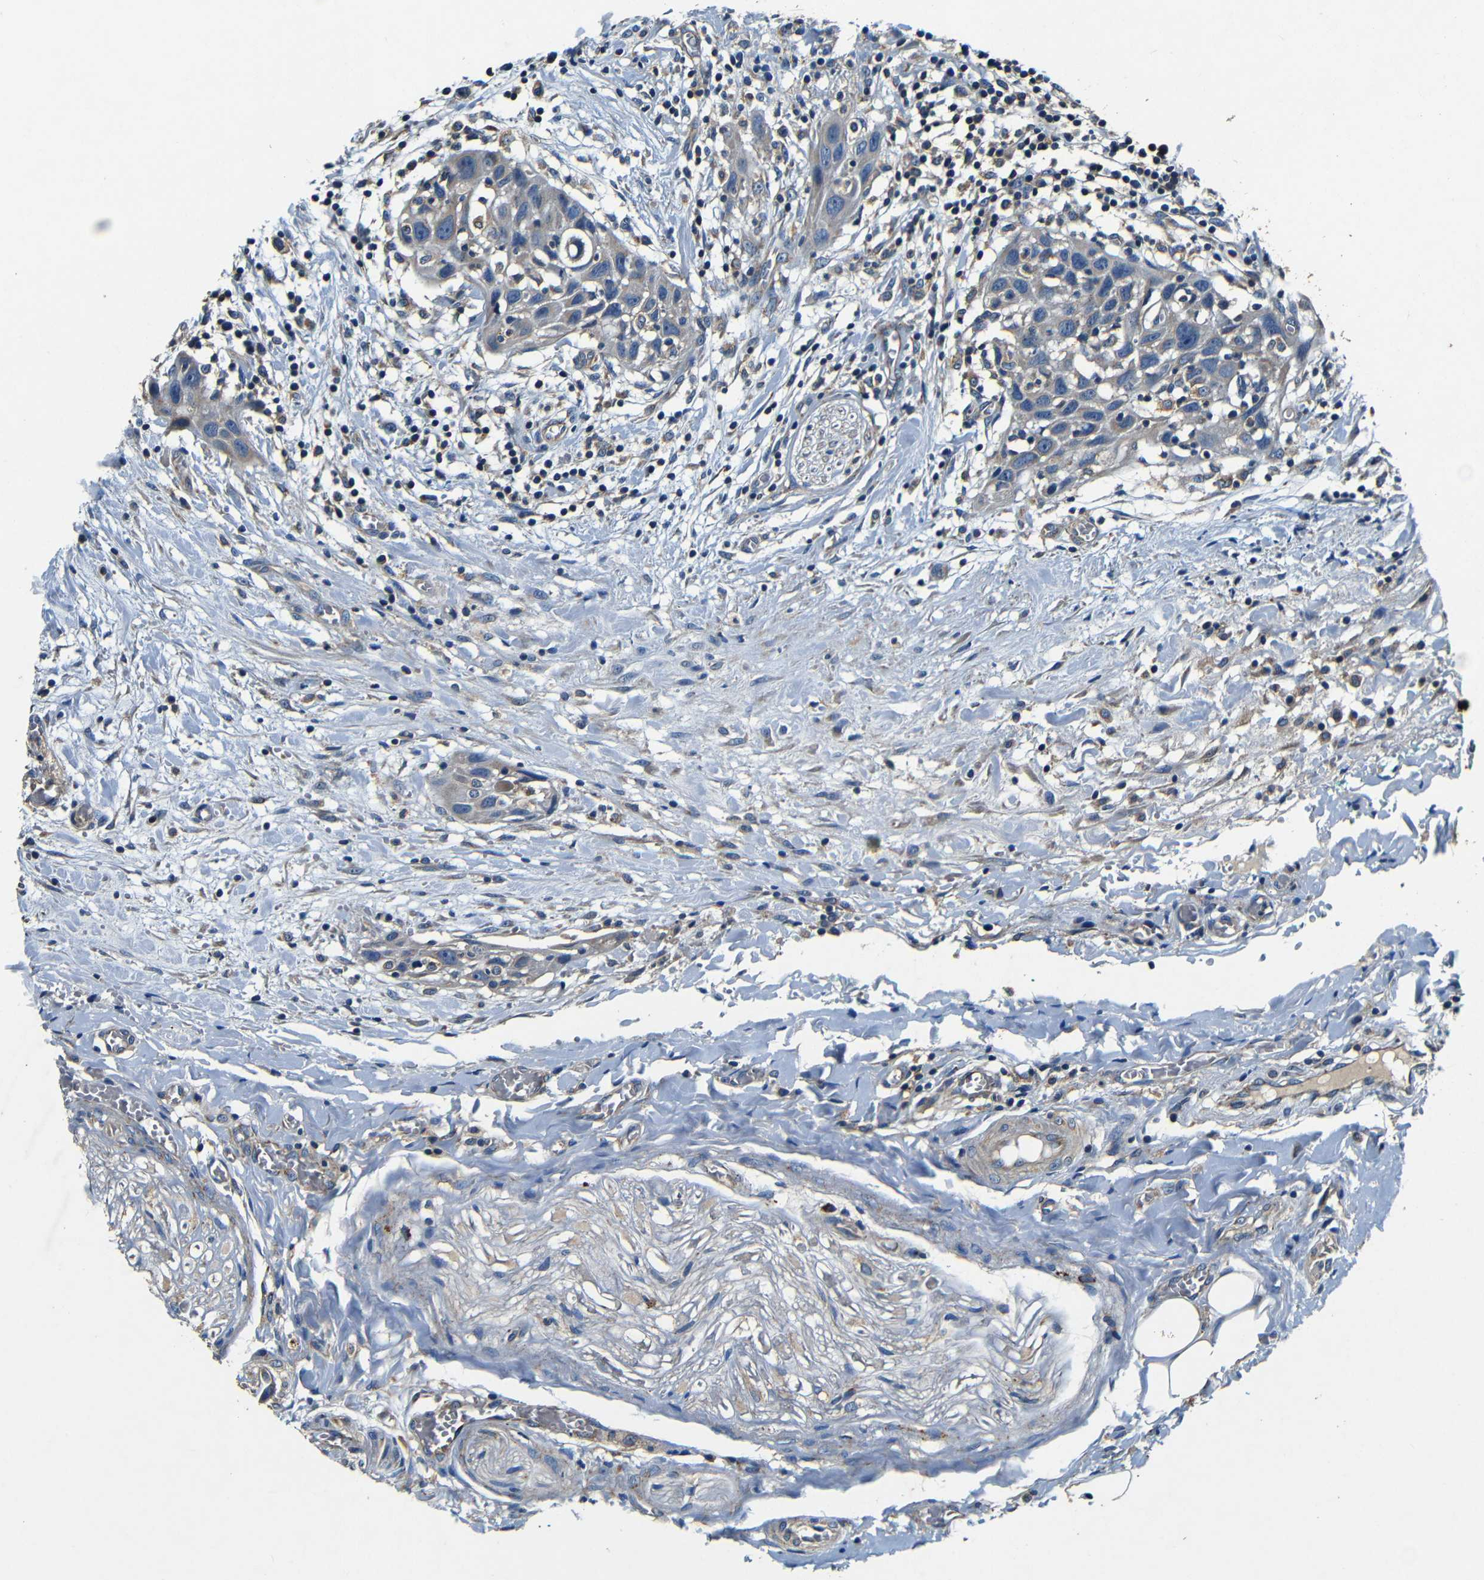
{"staining": {"intensity": "weak", "quantity": "<25%", "location": "cytoplasmic/membranous"}, "tissue": "head and neck cancer", "cell_type": "Tumor cells", "image_type": "cancer", "snomed": [{"axis": "morphology", "description": "Normal tissue, NOS"}, {"axis": "morphology", "description": "Squamous cell carcinoma, NOS"}, {"axis": "topography", "description": "Oral tissue"}, {"axis": "topography", "description": "Head-Neck"}], "caption": "Immunohistochemistry of human head and neck cancer shows no staining in tumor cells. (DAB immunohistochemistry with hematoxylin counter stain).", "gene": "MTX1", "patient": {"sex": "female", "age": 50}}